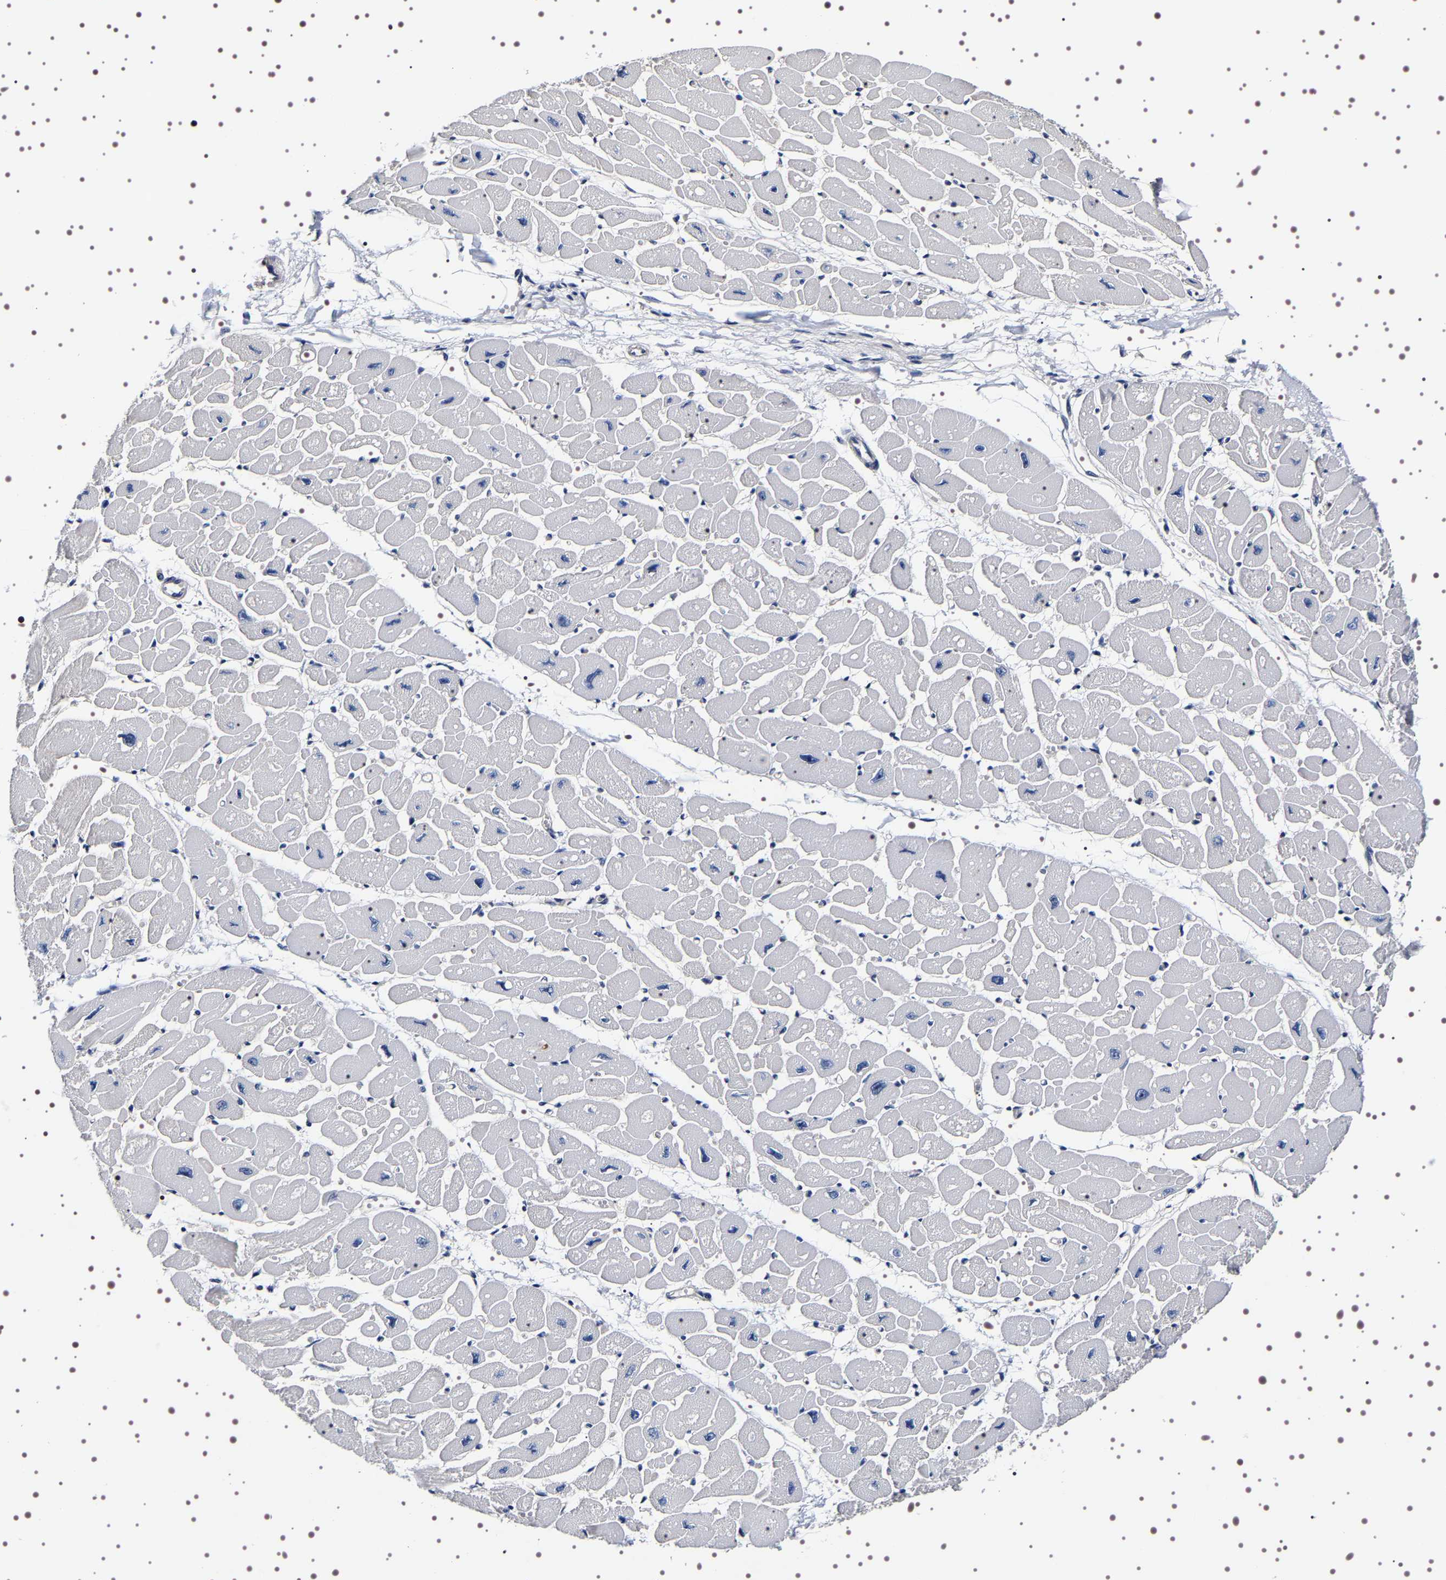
{"staining": {"intensity": "negative", "quantity": "none", "location": "none"}, "tissue": "heart muscle", "cell_type": "Cardiomyocytes", "image_type": "normal", "snomed": [{"axis": "morphology", "description": "Normal tissue, NOS"}, {"axis": "topography", "description": "Heart"}], "caption": "This is a image of IHC staining of unremarkable heart muscle, which shows no staining in cardiomyocytes. (Brightfield microscopy of DAB (3,3'-diaminobenzidine) immunohistochemistry at high magnification).", "gene": "GNL3", "patient": {"sex": "female", "age": 54}}